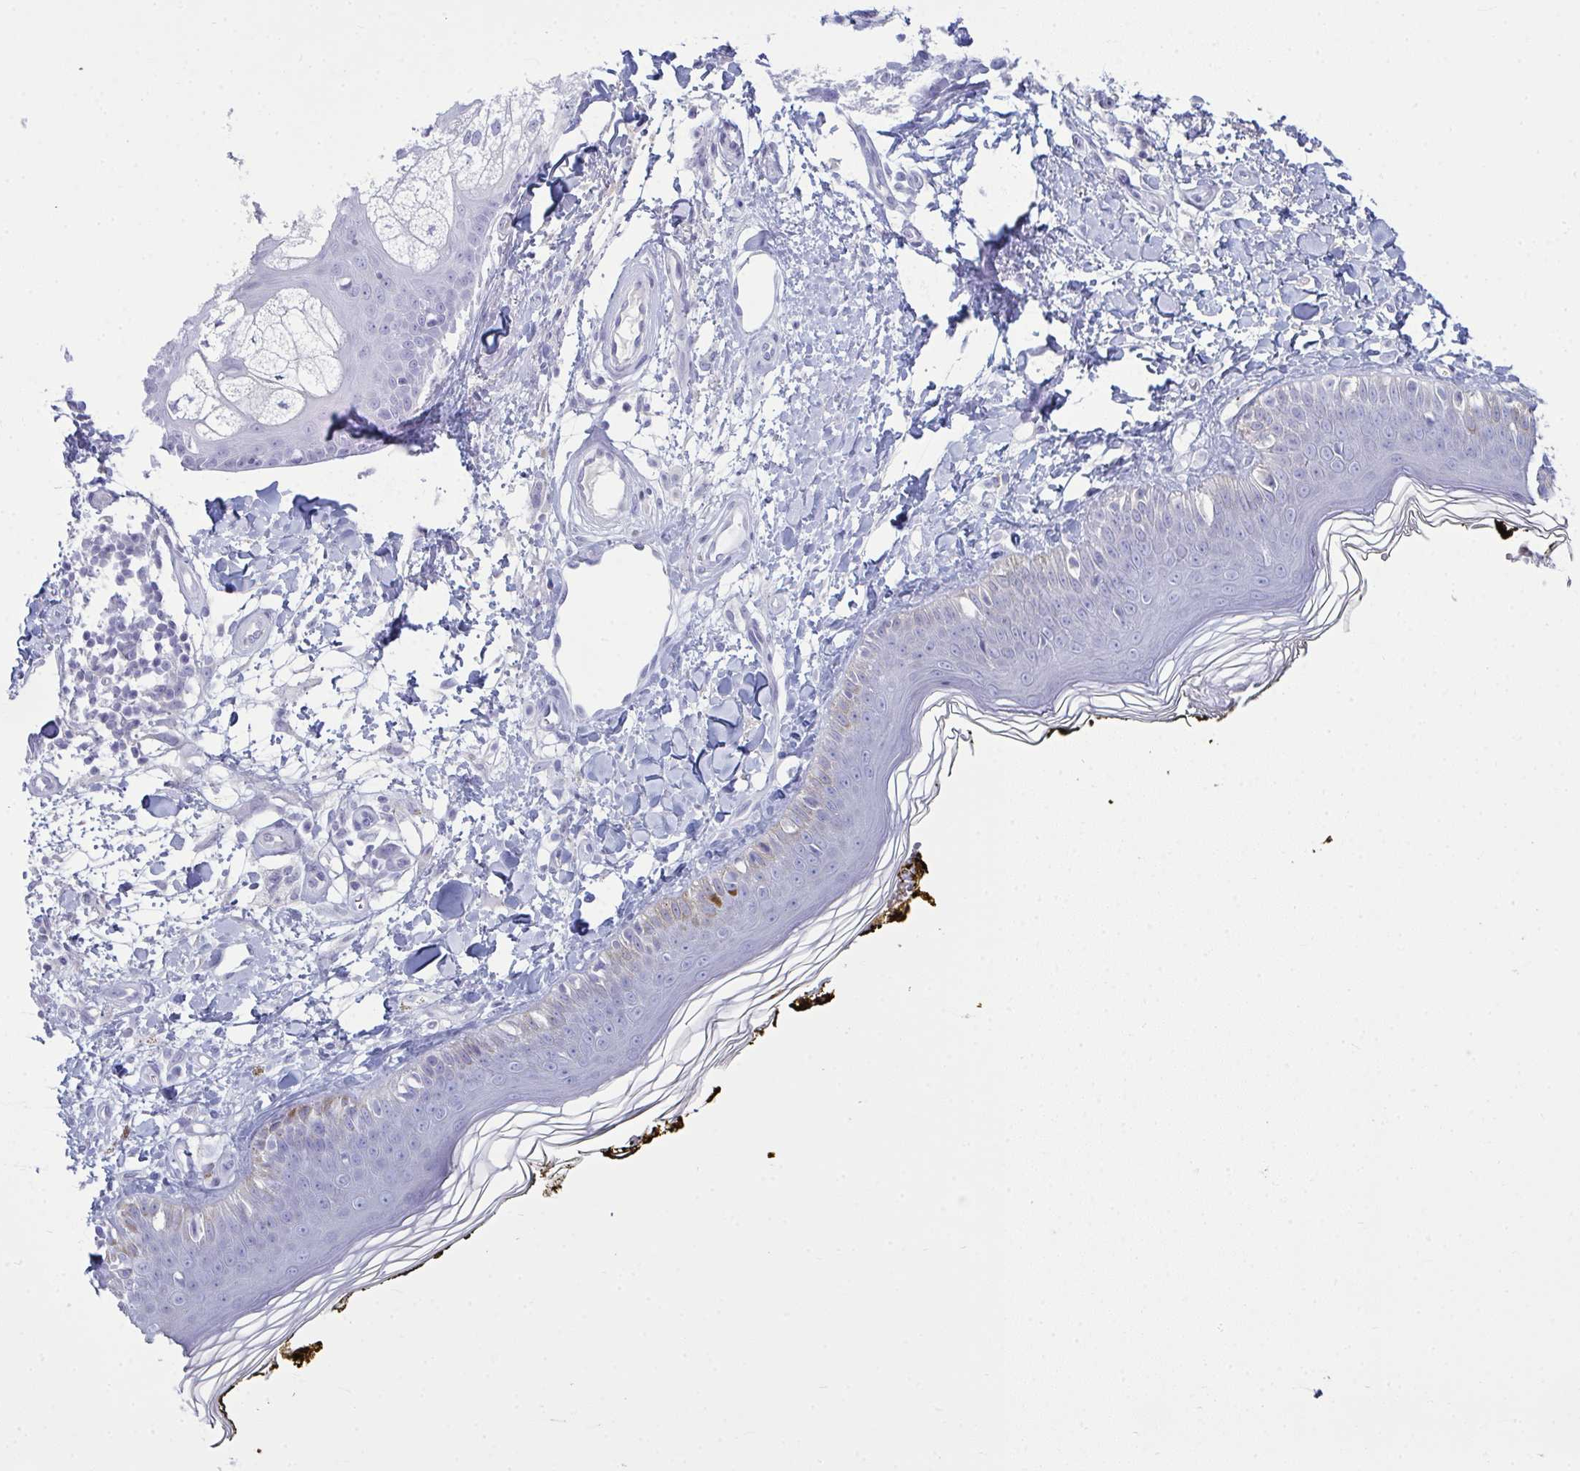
{"staining": {"intensity": "negative", "quantity": "none", "location": "none"}, "tissue": "skin", "cell_type": "Fibroblasts", "image_type": "normal", "snomed": [{"axis": "morphology", "description": "Normal tissue, NOS"}, {"axis": "topography", "description": "Skin"}], "caption": "The photomicrograph displays no staining of fibroblasts in unremarkable skin.", "gene": "SERPINB10", "patient": {"sex": "male", "age": 76}}